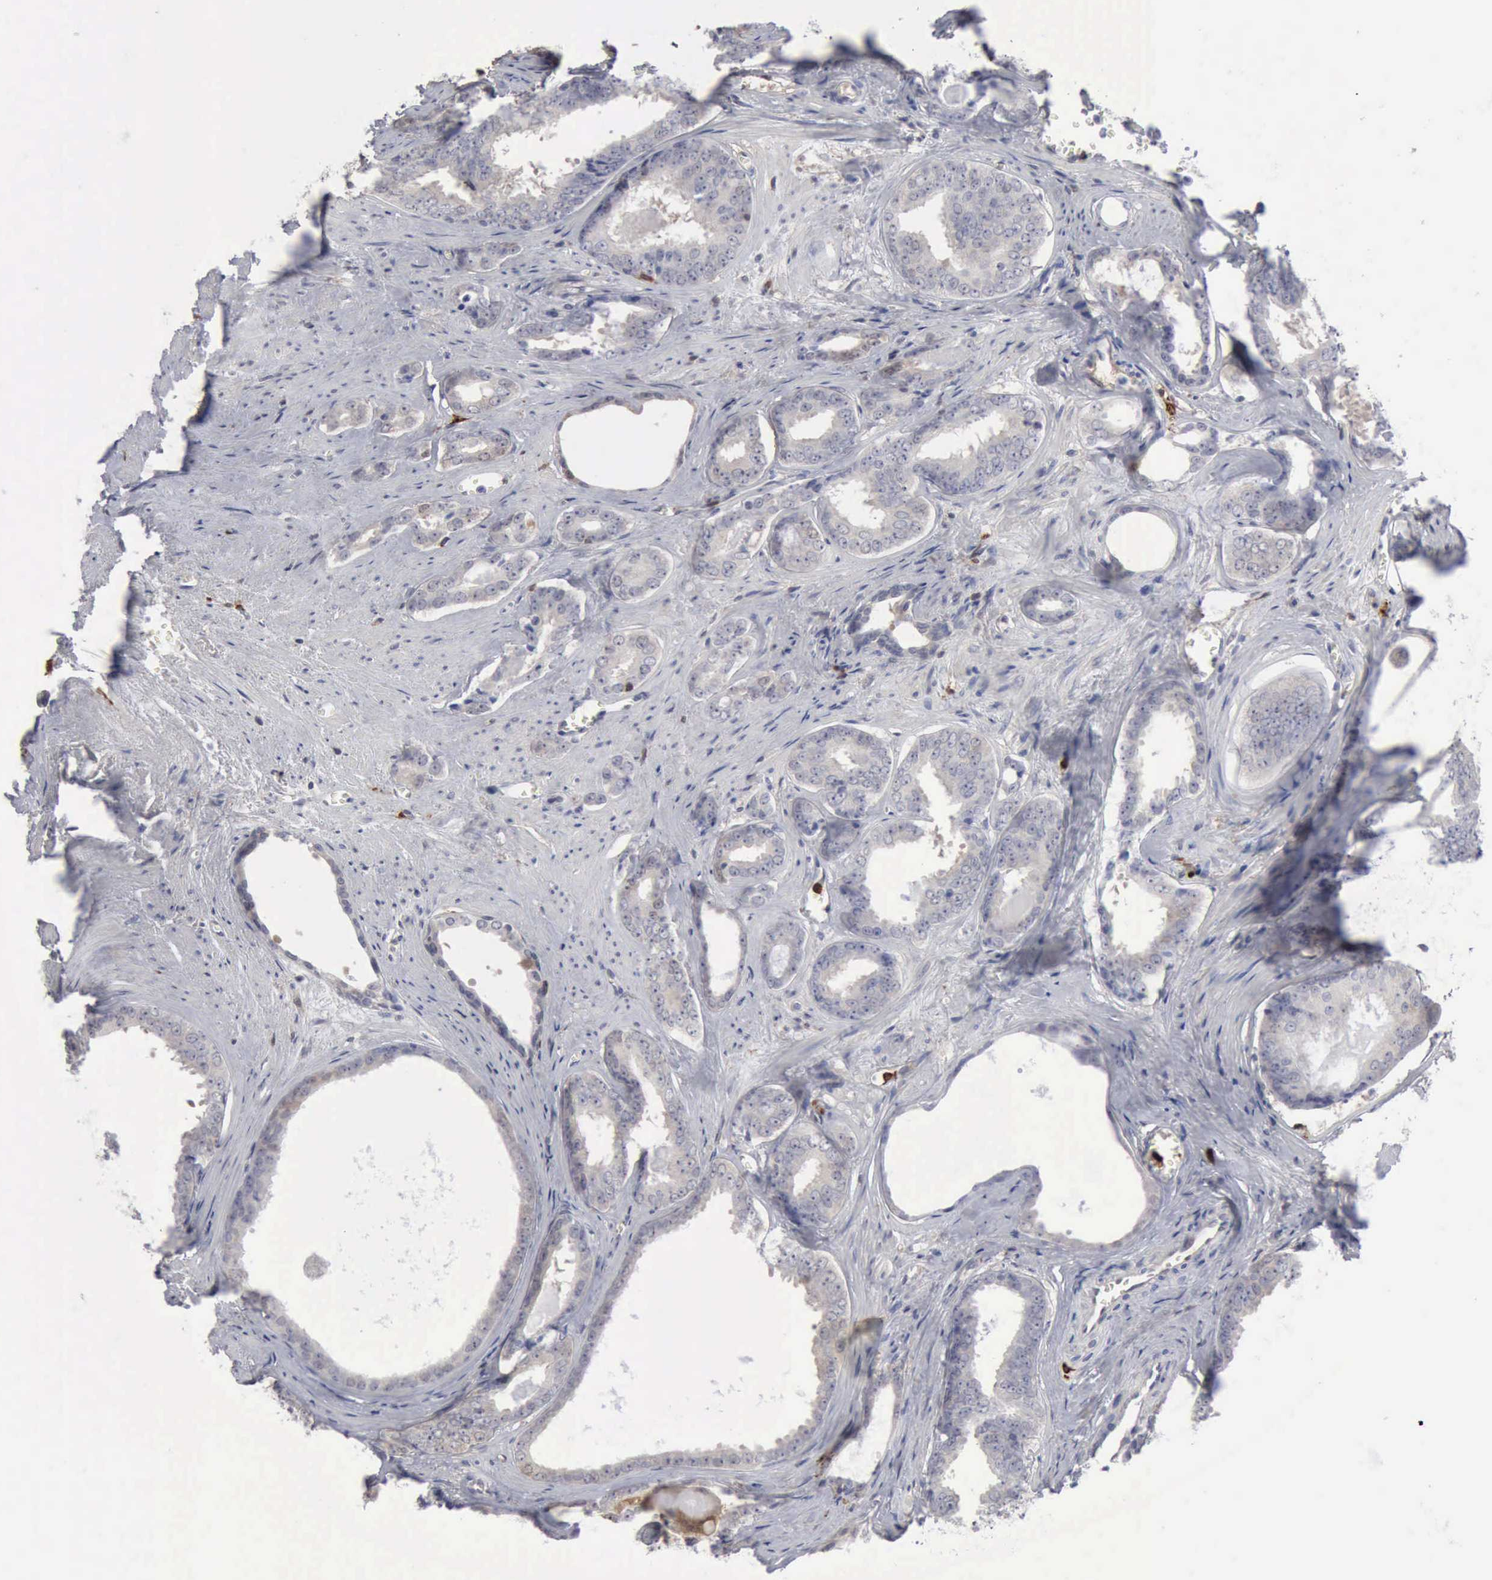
{"staining": {"intensity": "weak", "quantity": "<25%", "location": "cytoplasmic/membranous"}, "tissue": "prostate cancer", "cell_type": "Tumor cells", "image_type": "cancer", "snomed": [{"axis": "morphology", "description": "Adenocarcinoma, Medium grade"}, {"axis": "topography", "description": "Prostate"}], "caption": "Human prostate cancer stained for a protein using IHC reveals no staining in tumor cells.", "gene": "STAT1", "patient": {"sex": "male", "age": 79}}